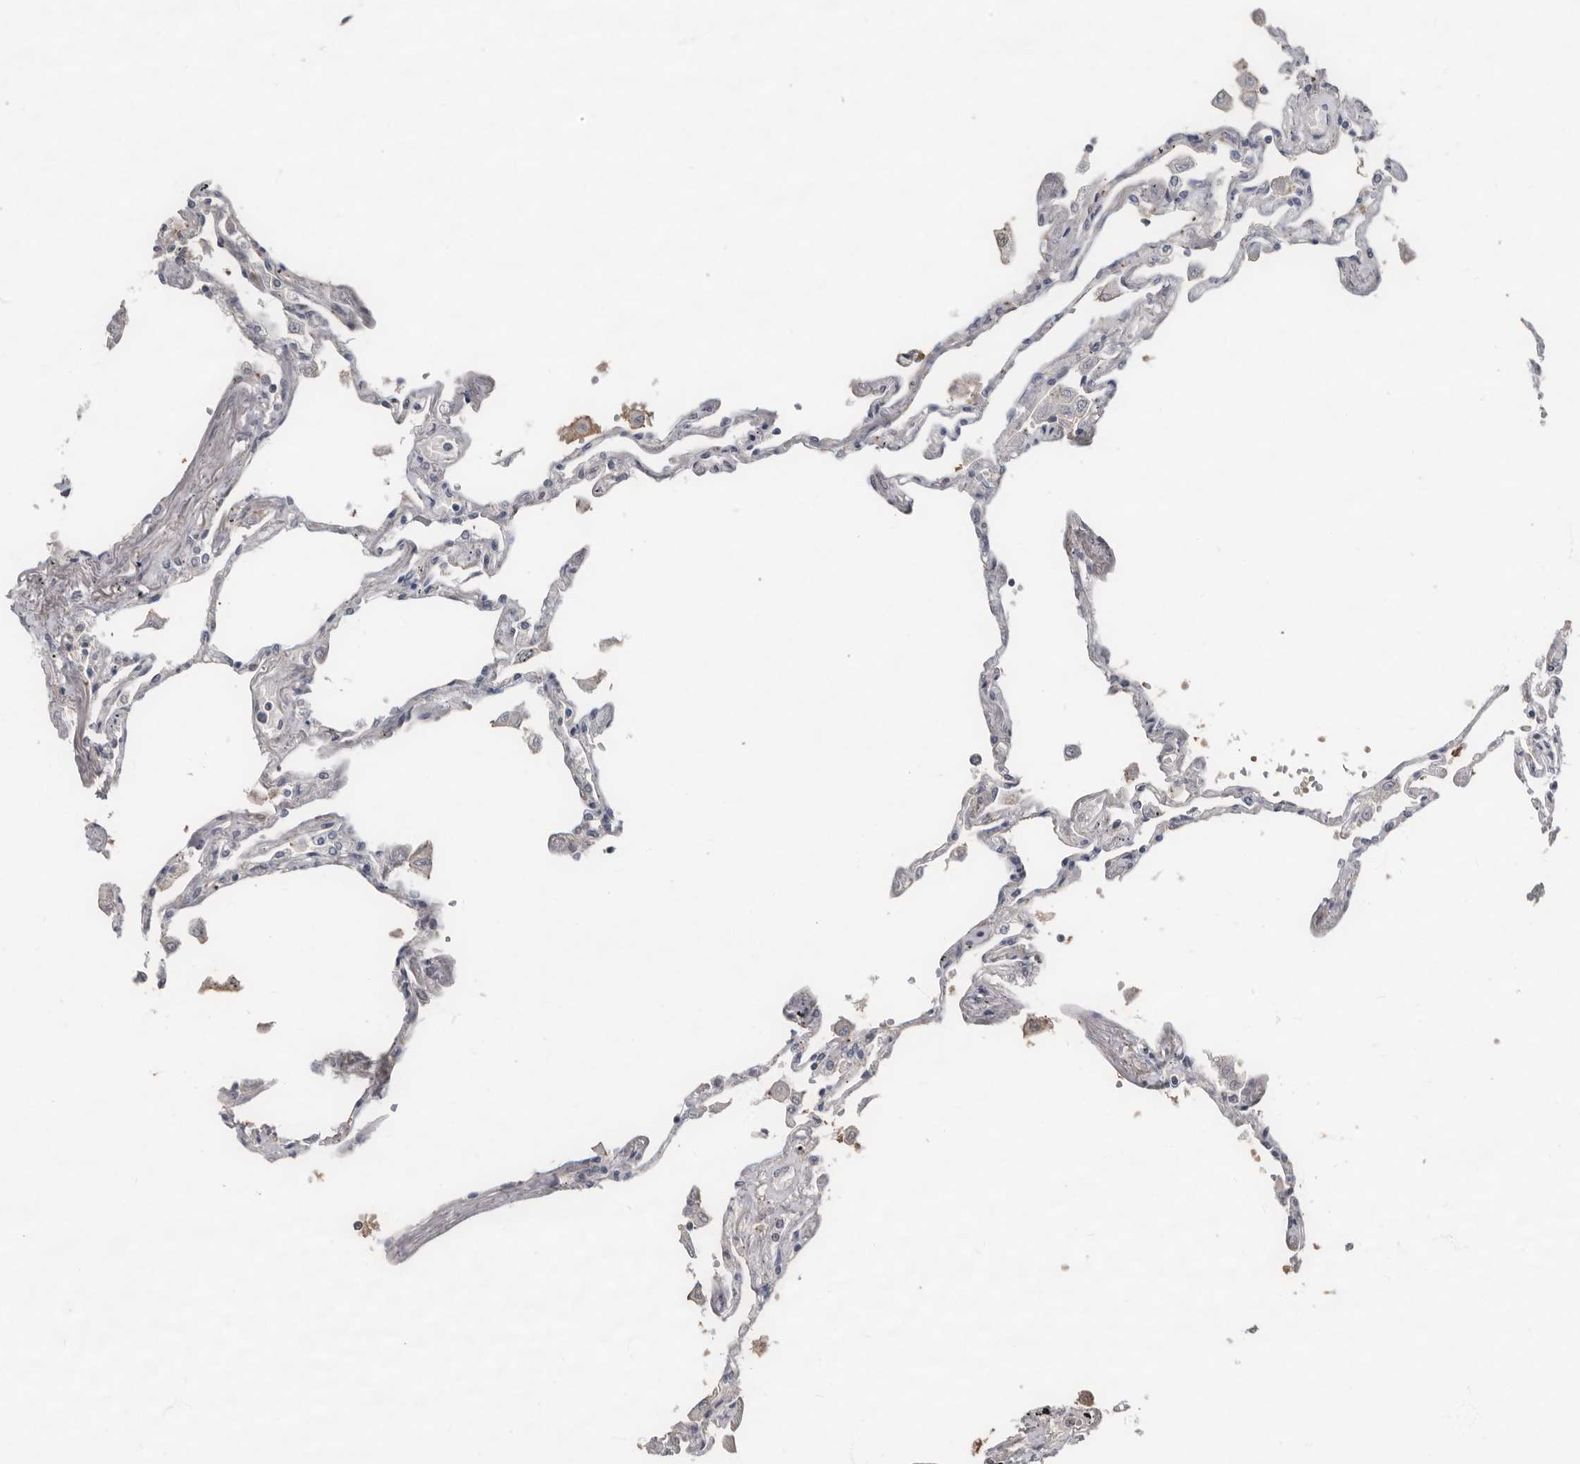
{"staining": {"intensity": "negative", "quantity": "none", "location": "none"}, "tissue": "lung", "cell_type": "Alveolar cells", "image_type": "normal", "snomed": [{"axis": "morphology", "description": "Normal tissue, NOS"}, {"axis": "topography", "description": "Lung"}], "caption": "Immunohistochemistry (IHC) micrograph of normal lung stained for a protein (brown), which demonstrates no expression in alveolar cells. (DAB IHC, high magnification).", "gene": "LRGUK", "patient": {"sex": "female", "age": 67}}